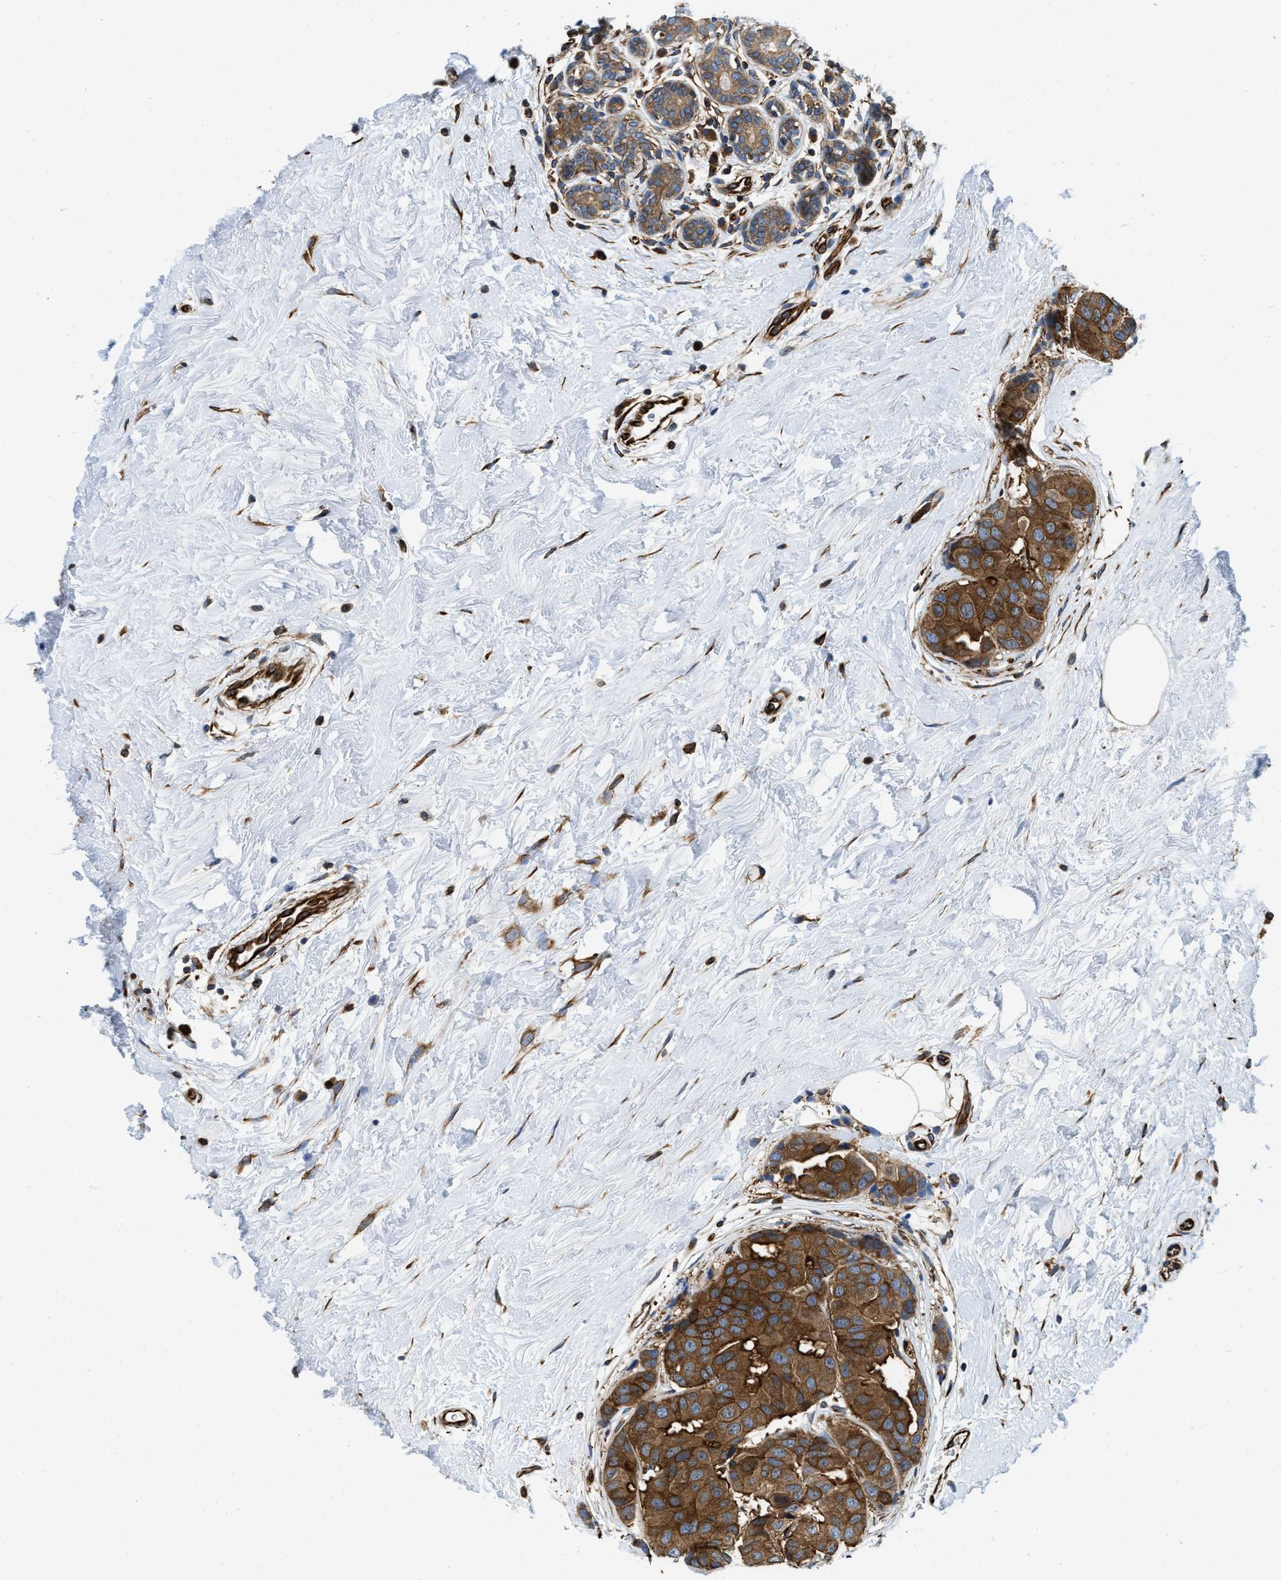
{"staining": {"intensity": "strong", "quantity": ">75%", "location": "cytoplasmic/membranous"}, "tissue": "breast cancer", "cell_type": "Tumor cells", "image_type": "cancer", "snomed": [{"axis": "morphology", "description": "Normal tissue, NOS"}, {"axis": "morphology", "description": "Duct carcinoma"}, {"axis": "topography", "description": "Breast"}], "caption": "Breast intraductal carcinoma was stained to show a protein in brown. There is high levels of strong cytoplasmic/membranous staining in approximately >75% of tumor cells.", "gene": "HSD17B12", "patient": {"sex": "female", "age": 39}}